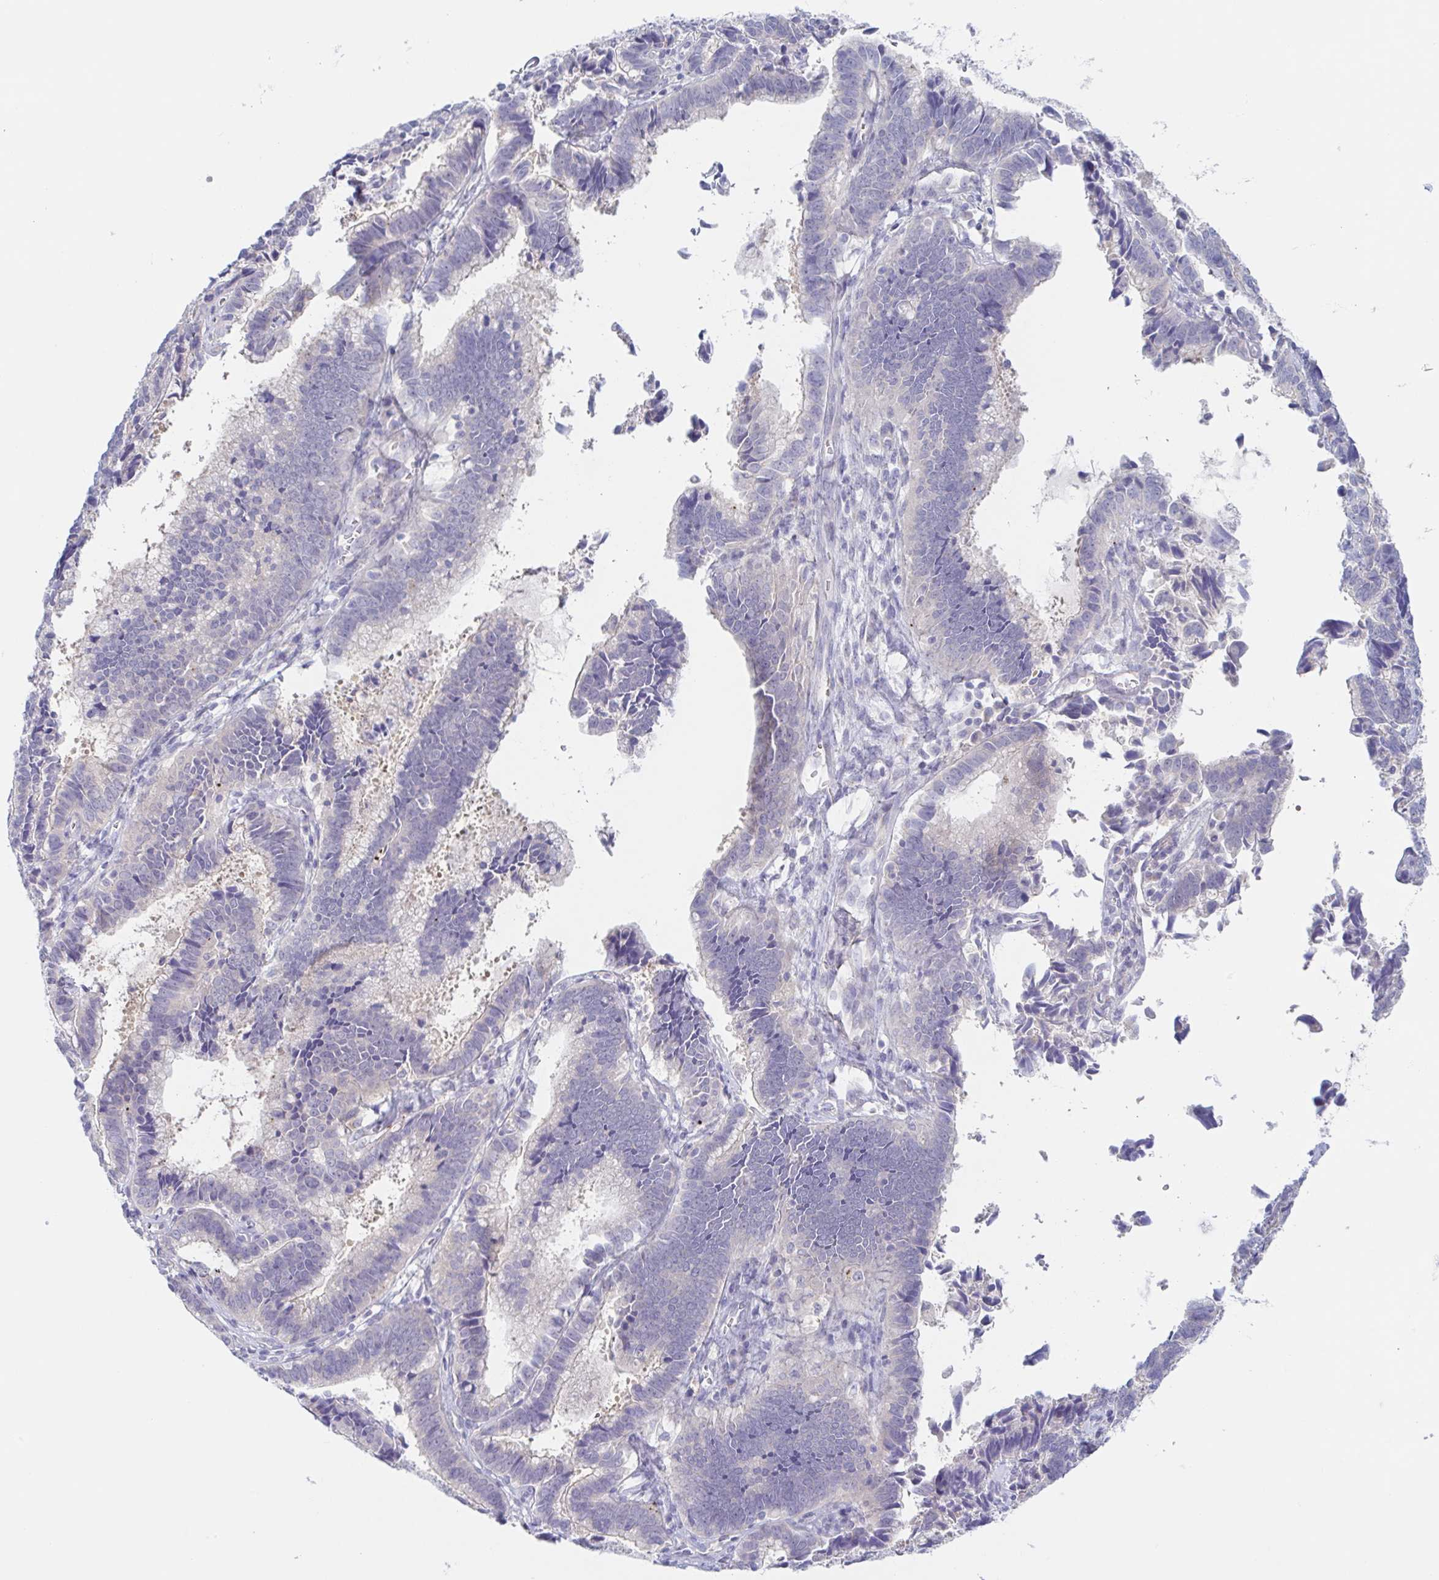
{"staining": {"intensity": "weak", "quantity": "<25%", "location": "cytoplasmic/membranous"}, "tissue": "cervical cancer", "cell_type": "Tumor cells", "image_type": "cancer", "snomed": [{"axis": "morphology", "description": "Adenocarcinoma, NOS"}, {"axis": "topography", "description": "Cervix"}], "caption": "Micrograph shows no significant protein staining in tumor cells of cervical adenocarcinoma.", "gene": "HTR2A", "patient": {"sex": "female", "age": 61}}